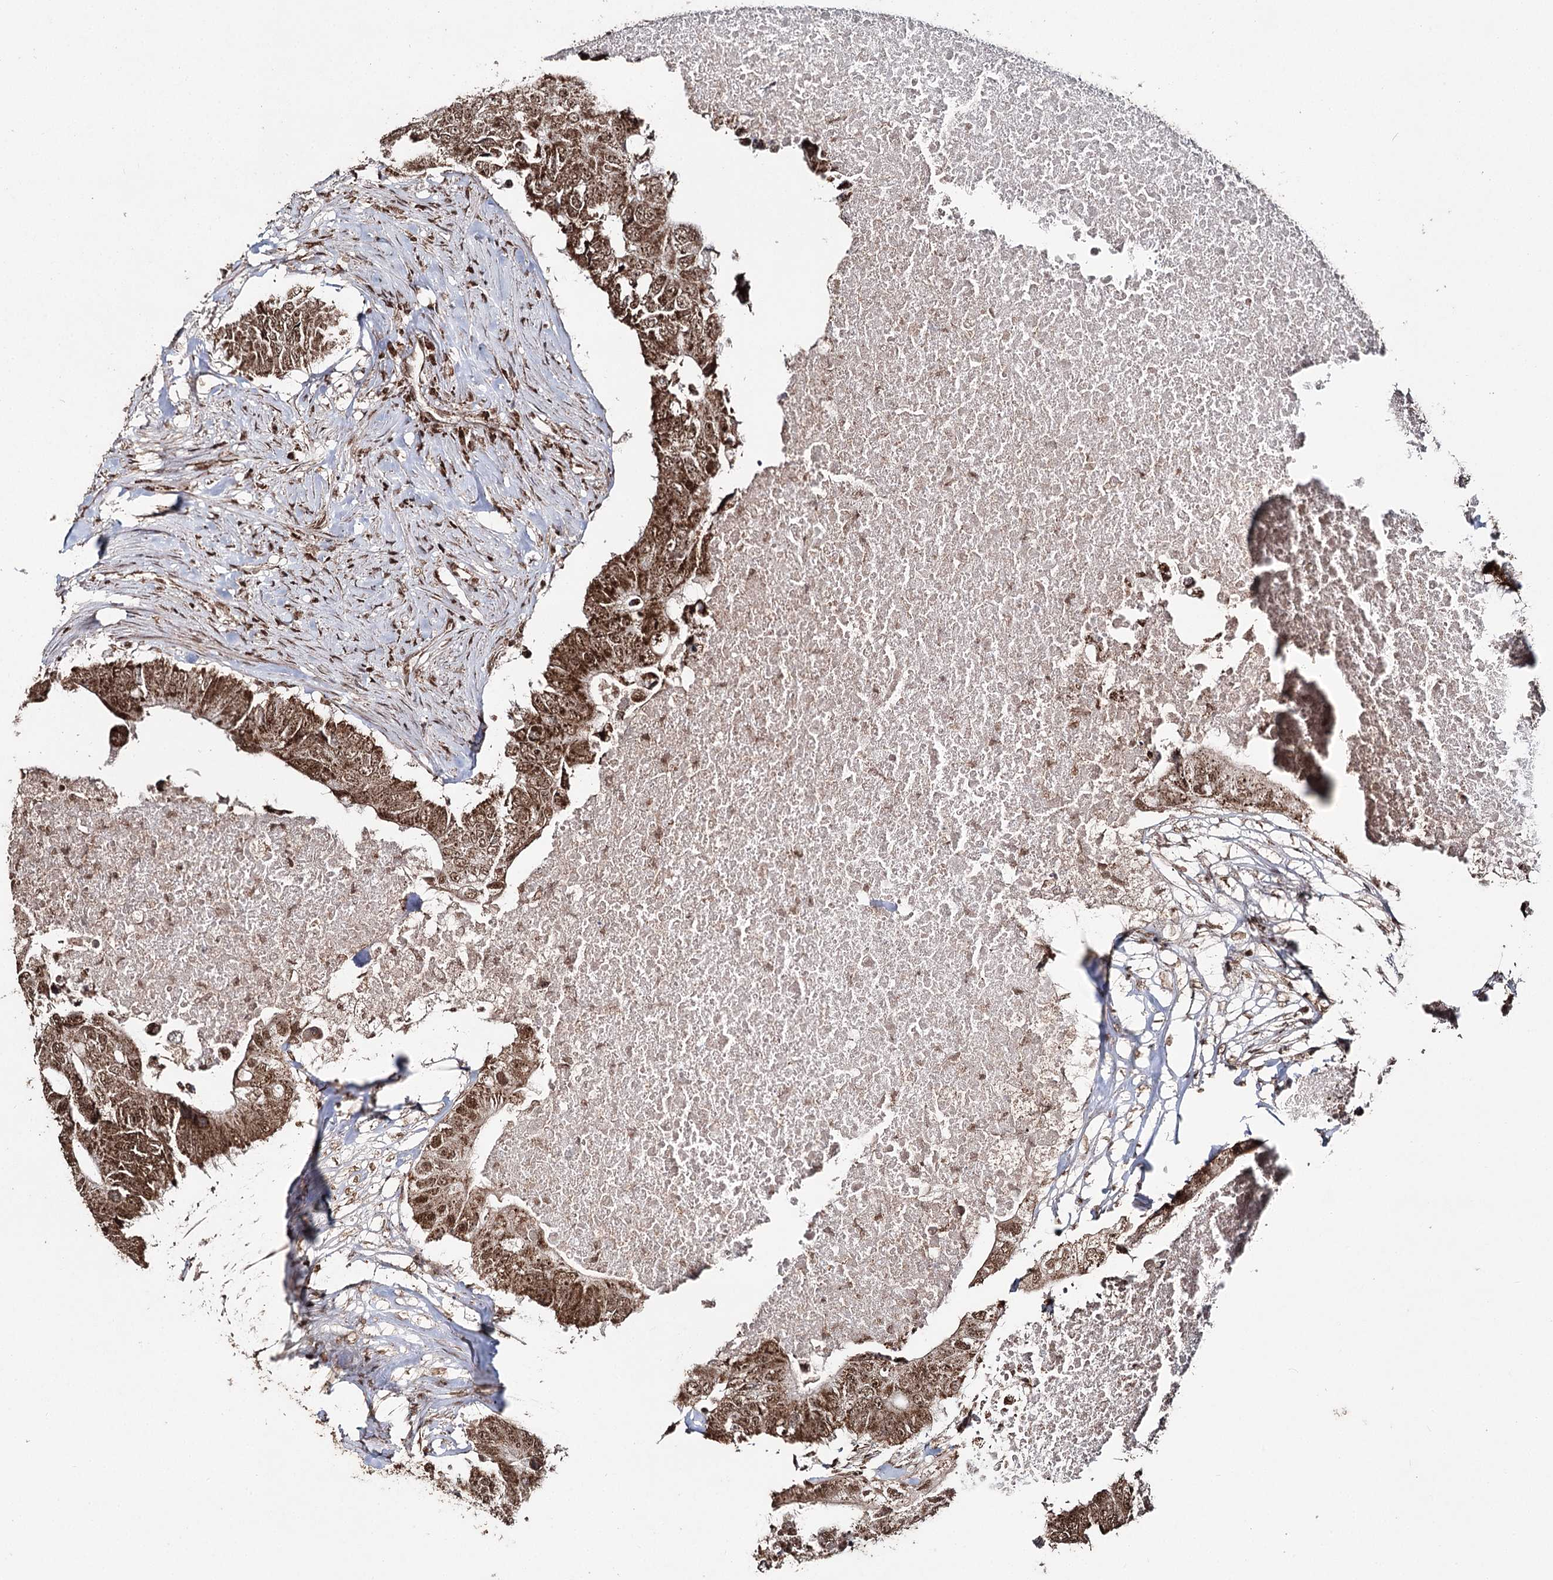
{"staining": {"intensity": "moderate", "quantity": ">75%", "location": "cytoplasmic/membranous,nuclear"}, "tissue": "colorectal cancer", "cell_type": "Tumor cells", "image_type": "cancer", "snomed": [{"axis": "morphology", "description": "Adenocarcinoma, NOS"}, {"axis": "topography", "description": "Colon"}], "caption": "A high-resolution histopathology image shows immunohistochemistry (IHC) staining of colorectal cancer (adenocarcinoma), which shows moderate cytoplasmic/membranous and nuclear expression in about >75% of tumor cells.", "gene": "PDHX", "patient": {"sex": "male", "age": 71}}